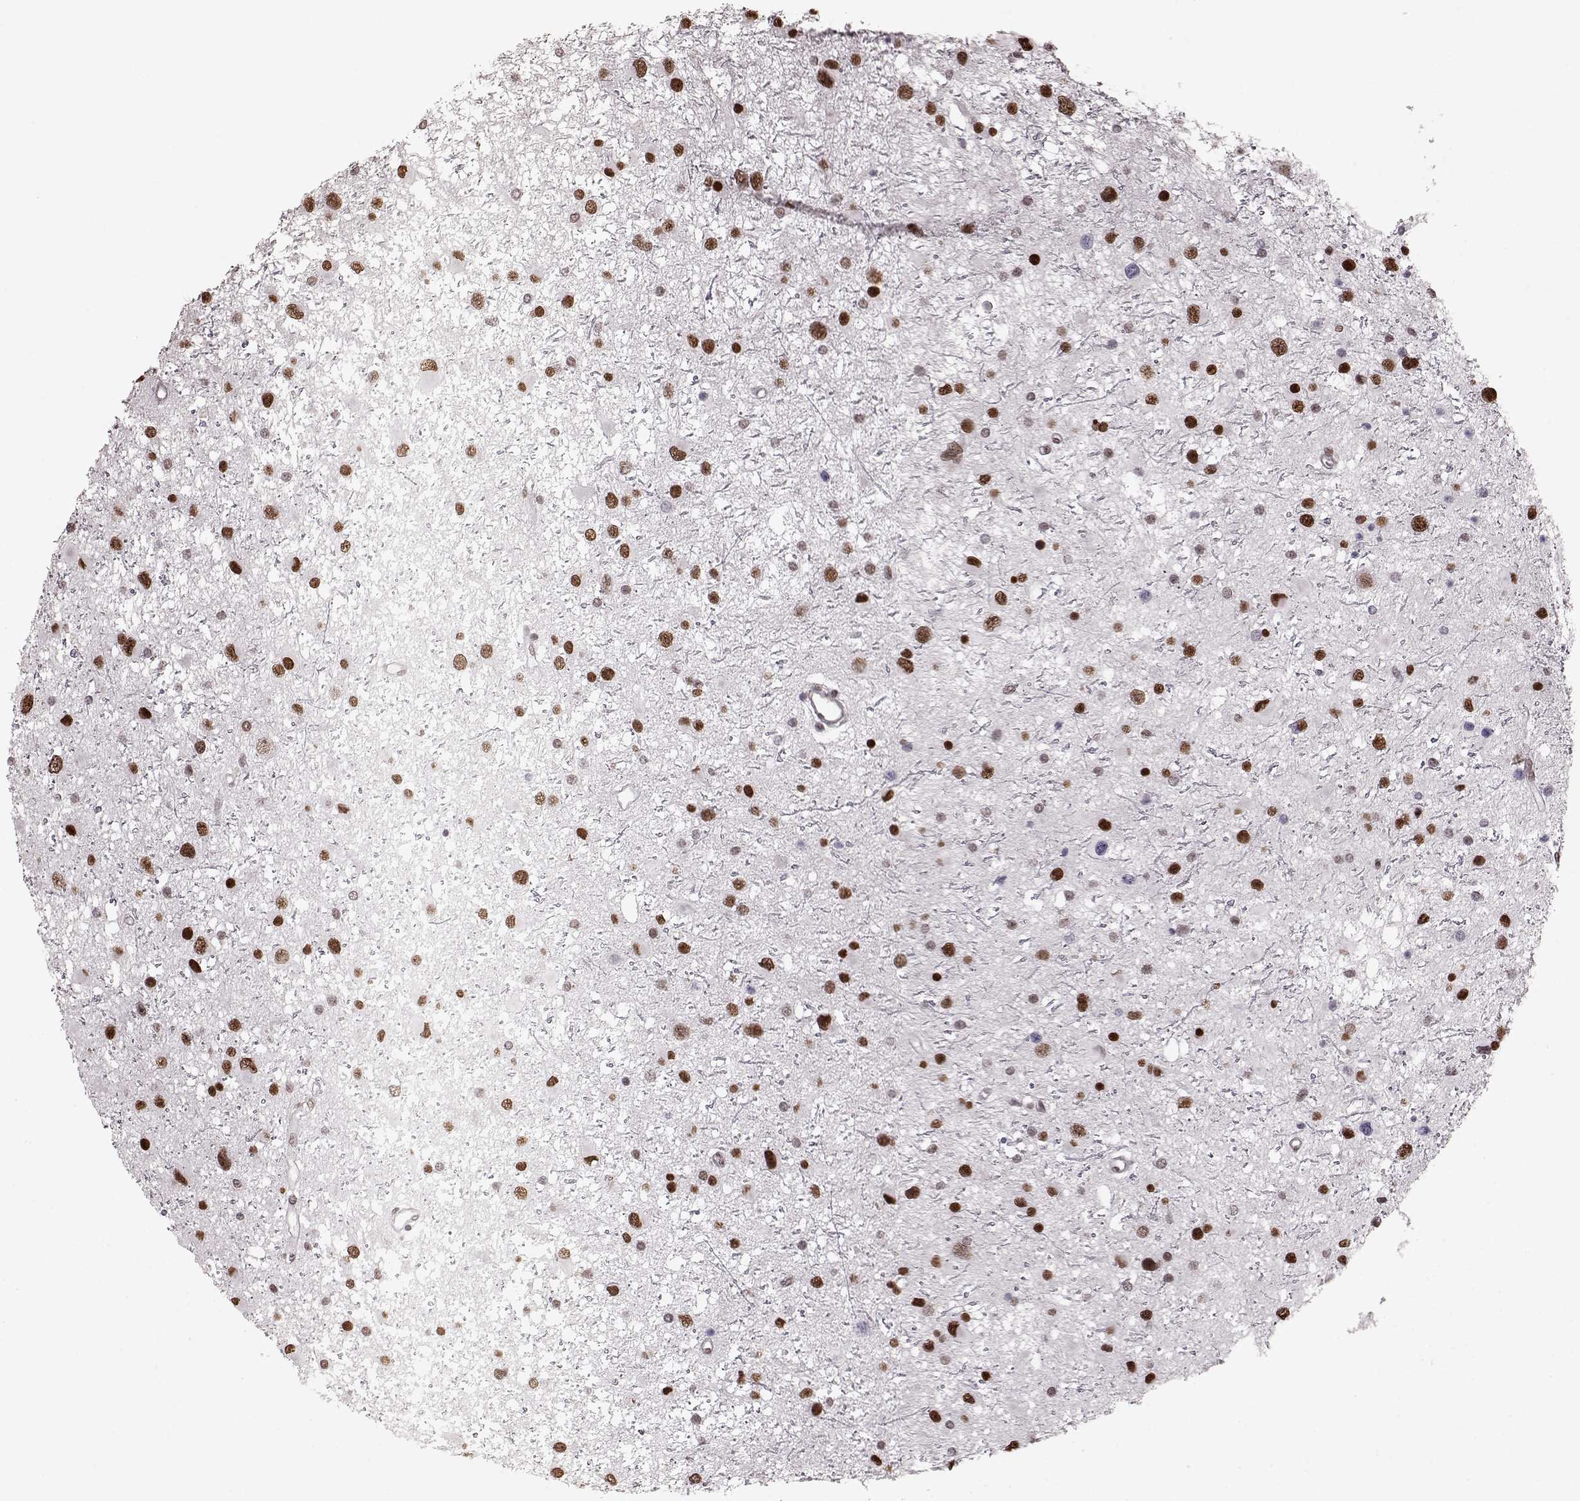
{"staining": {"intensity": "moderate", "quantity": "25%-75%", "location": "nuclear"}, "tissue": "glioma", "cell_type": "Tumor cells", "image_type": "cancer", "snomed": [{"axis": "morphology", "description": "Glioma, malignant, Low grade"}, {"axis": "topography", "description": "Brain"}], "caption": "The image demonstrates immunohistochemical staining of glioma. There is moderate nuclear expression is appreciated in about 25%-75% of tumor cells. (Brightfield microscopy of DAB IHC at high magnification).", "gene": "NR2C1", "patient": {"sex": "female", "age": 32}}